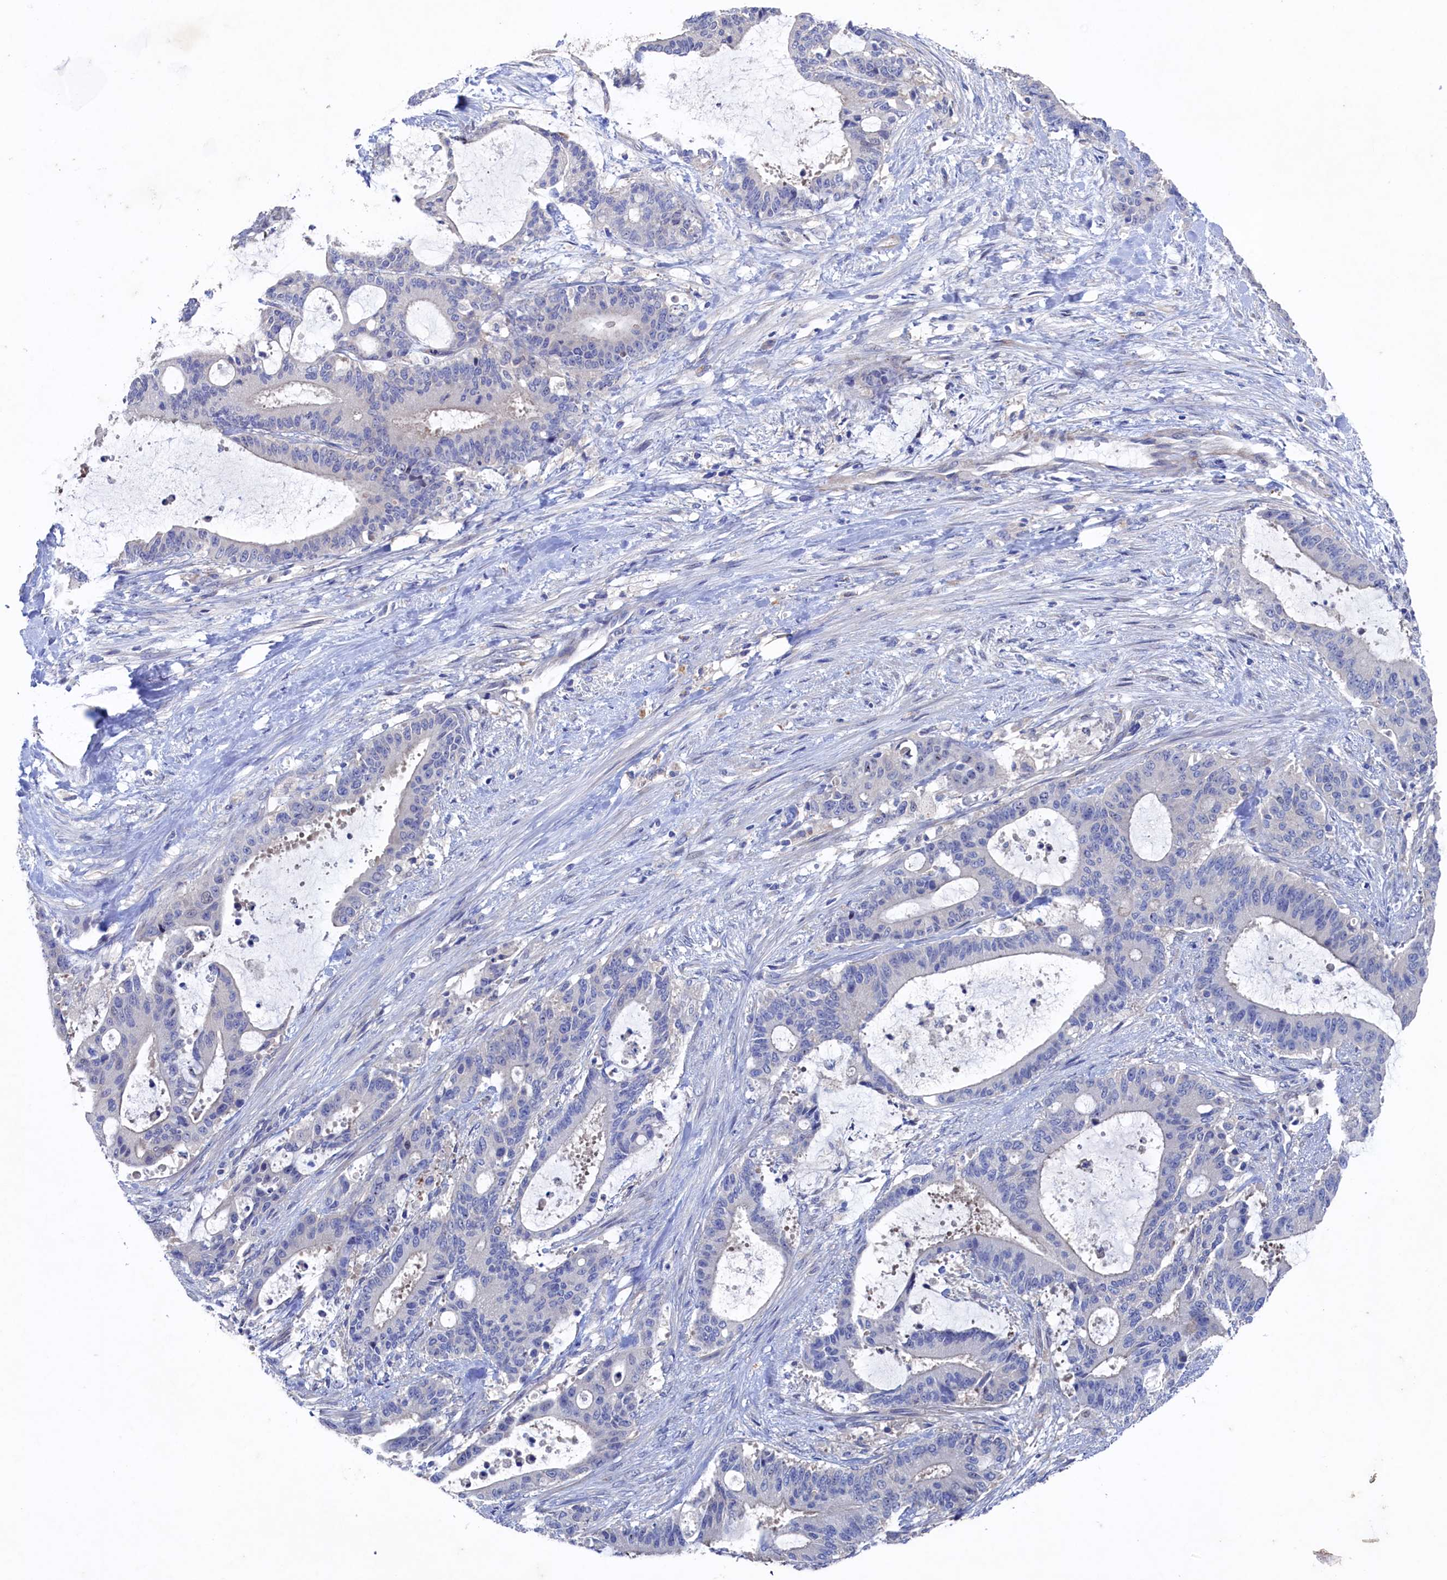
{"staining": {"intensity": "negative", "quantity": "none", "location": "none"}, "tissue": "liver cancer", "cell_type": "Tumor cells", "image_type": "cancer", "snomed": [{"axis": "morphology", "description": "Normal tissue, NOS"}, {"axis": "morphology", "description": "Cholangiocarcinoma"}, {"axis": "topography", "description": "Liver"}, {"axis": "topography", "description": "Peripheral nerve tissue"}], "caption": "Human cholangiocarcinoma (liver) stained for a protein using immunohistochemistry (IHC) displays no expression in tumor cells.", "gene": "CBLIF", "patient": {"sex": "female", "age": 73}}